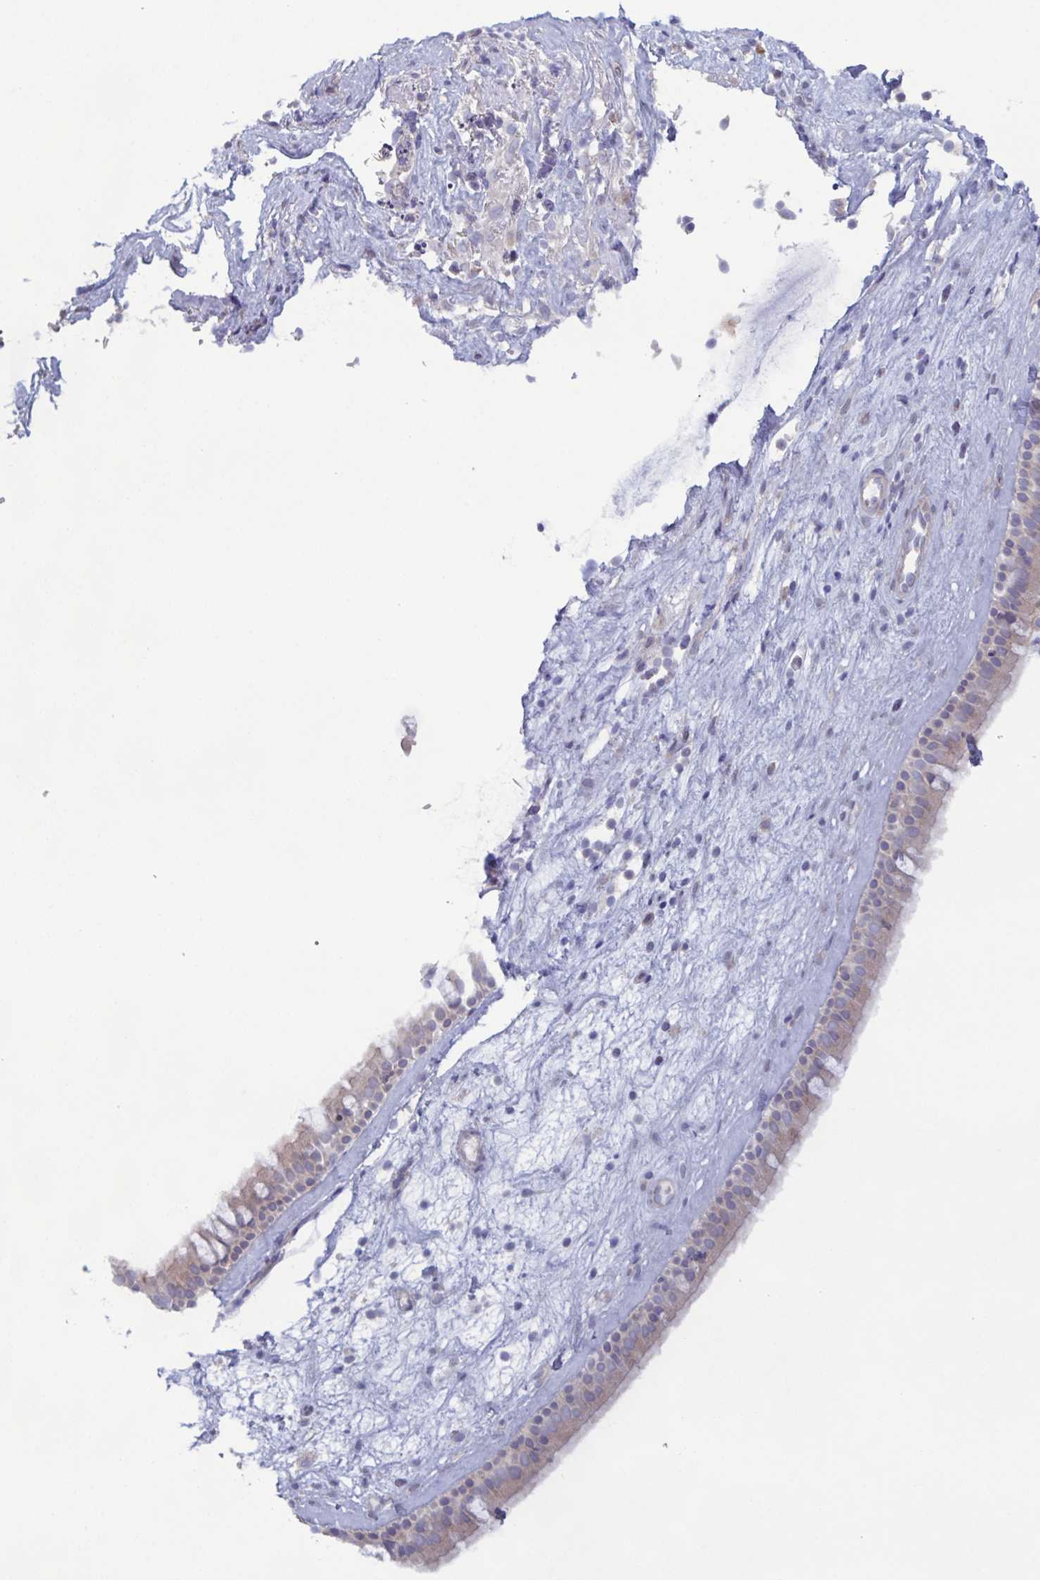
{"staining": {"intensity": "moderate", "quantity": "<25%", "location": "cytoplasmic/membranous"}, "tissue": "nasopharynx", "cell_type": "Respiratory epithelial cells", "image_type": "normal", "snomed": [{"axis": "morphology", "description": "Normal tissue, NOS"}, {"axis": "topography", "description": "Nasopharynx"}], "caption": "Immunohistochemical staining of benign nasopharynx shows low levels of moderate cytoplasmic/membranous positivity in approximately <25% of respiratory epithelial cells.", "gene": "GLDC", "patient": {"sex": "male", "age": 68}}